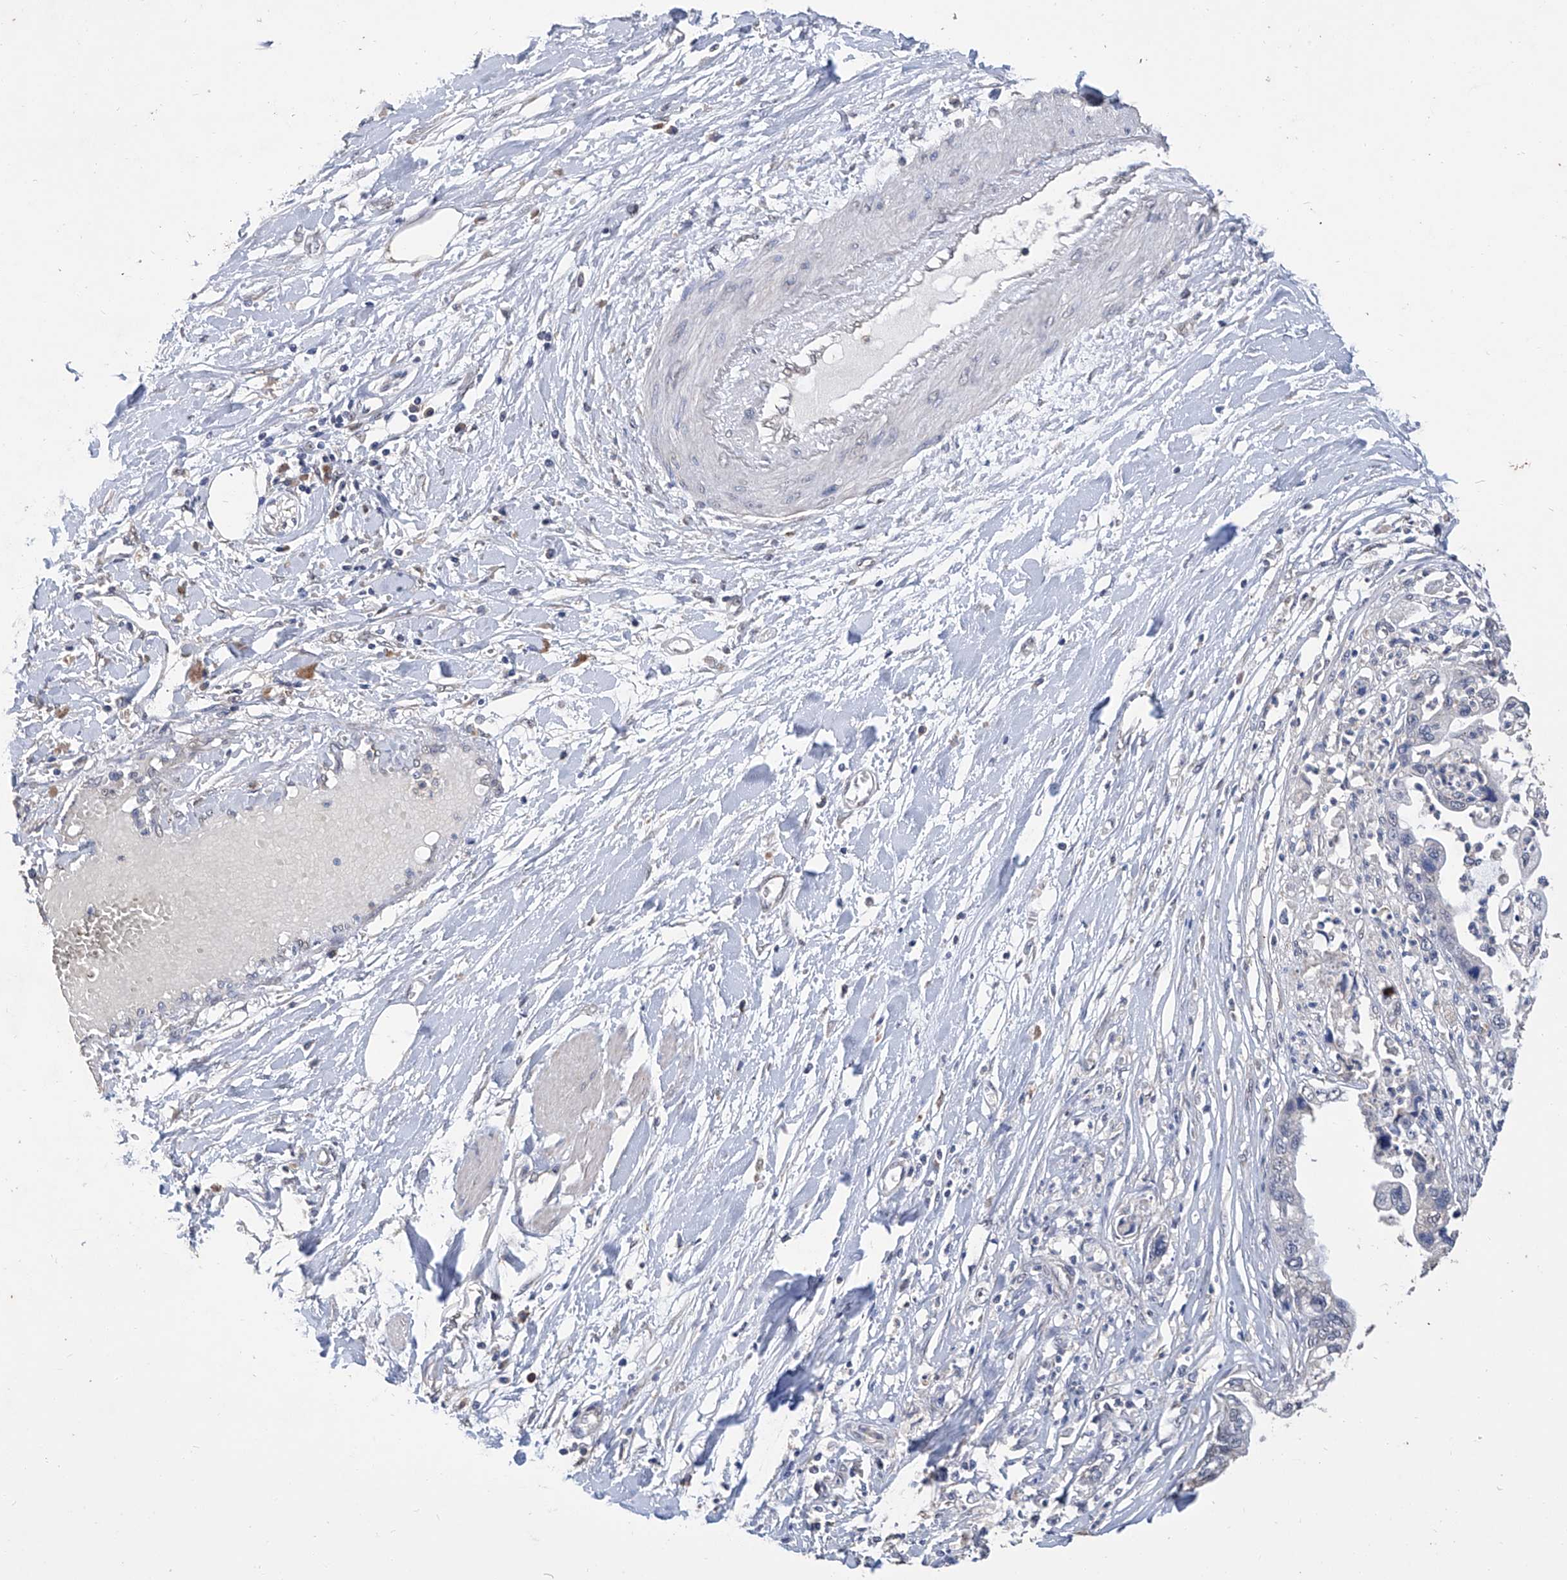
{"staining": {"intensity": "negative", "quantity": "none", "location": "none"}, "tissue": "pancreatic cancer", "cell_type": "Tumor cells", "image_type": "cancer", "snomed": [{"axis": "morphology", "description": "Adenocarcinoma, NOS"}, {"axis": "topography", "description": "Pancreas"}], "caption": "This is a photomicrograph of immunohistochemistry staining of pancreatic adenocarcinoma, which shows no staining in tumor cells.", "gene": "GPT", "patient": {"sex": "male", "age": 56}}